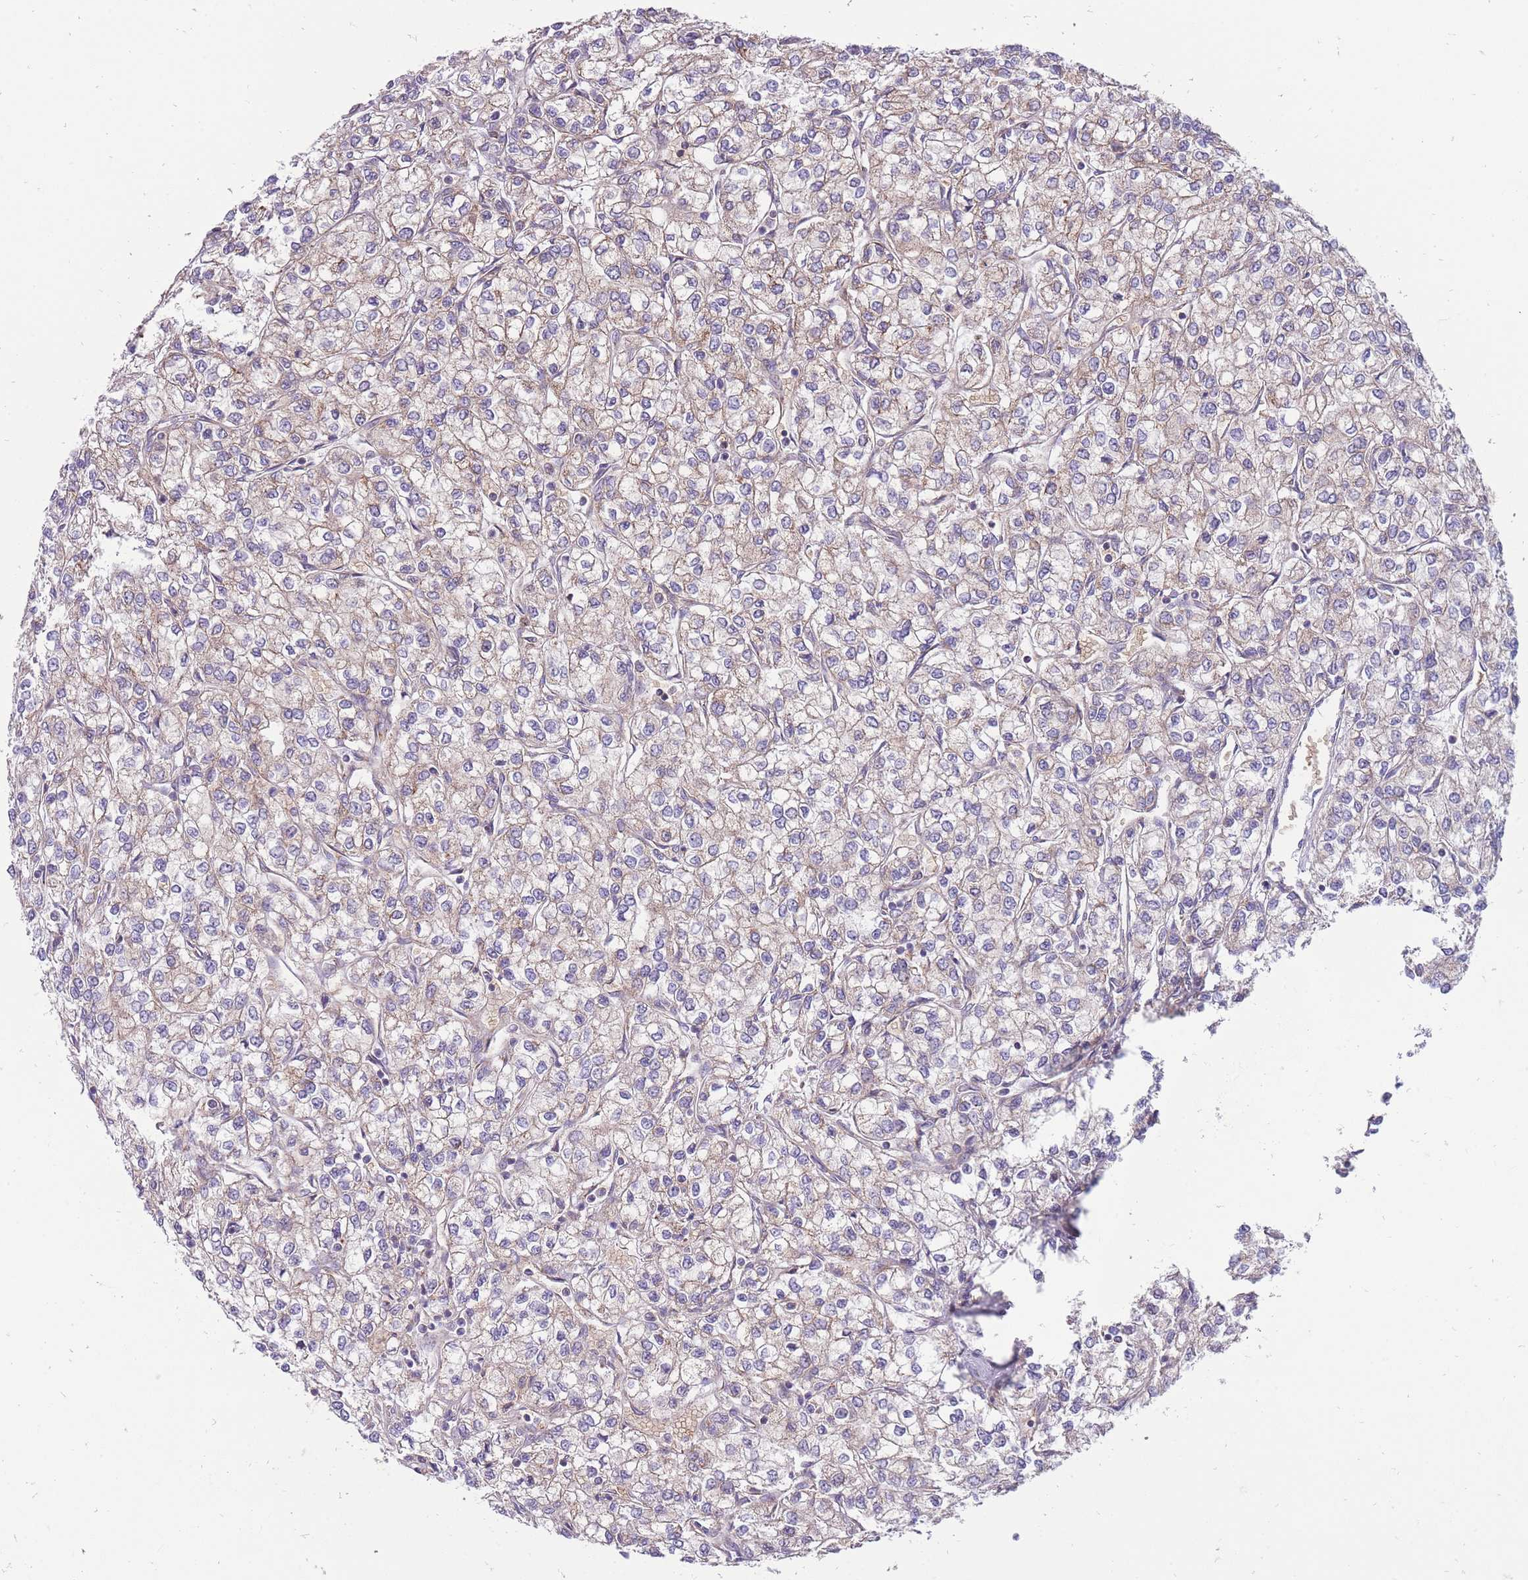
{"staining": {"intensity": "weak", "quantity": "<25%", "location": "cytoplasmic/membranous"}, "tissue": "renal cancer", "cell_type": "Tumor cells", "image_type": "cancer", "snomed": [{"axis": "morphology", "description": "Adenocarcinoma, NOS"}, {"axis": "topography", "description": "Kidney"}], "caption": "DAB (3,3'-diaminobenzidine) immunohistochemical staining of human renal adenocarcinoma shows no significant positivity in tumor cells.", "gene": "ANKRD10", "patient": {"sex": "male", "age": 80}}